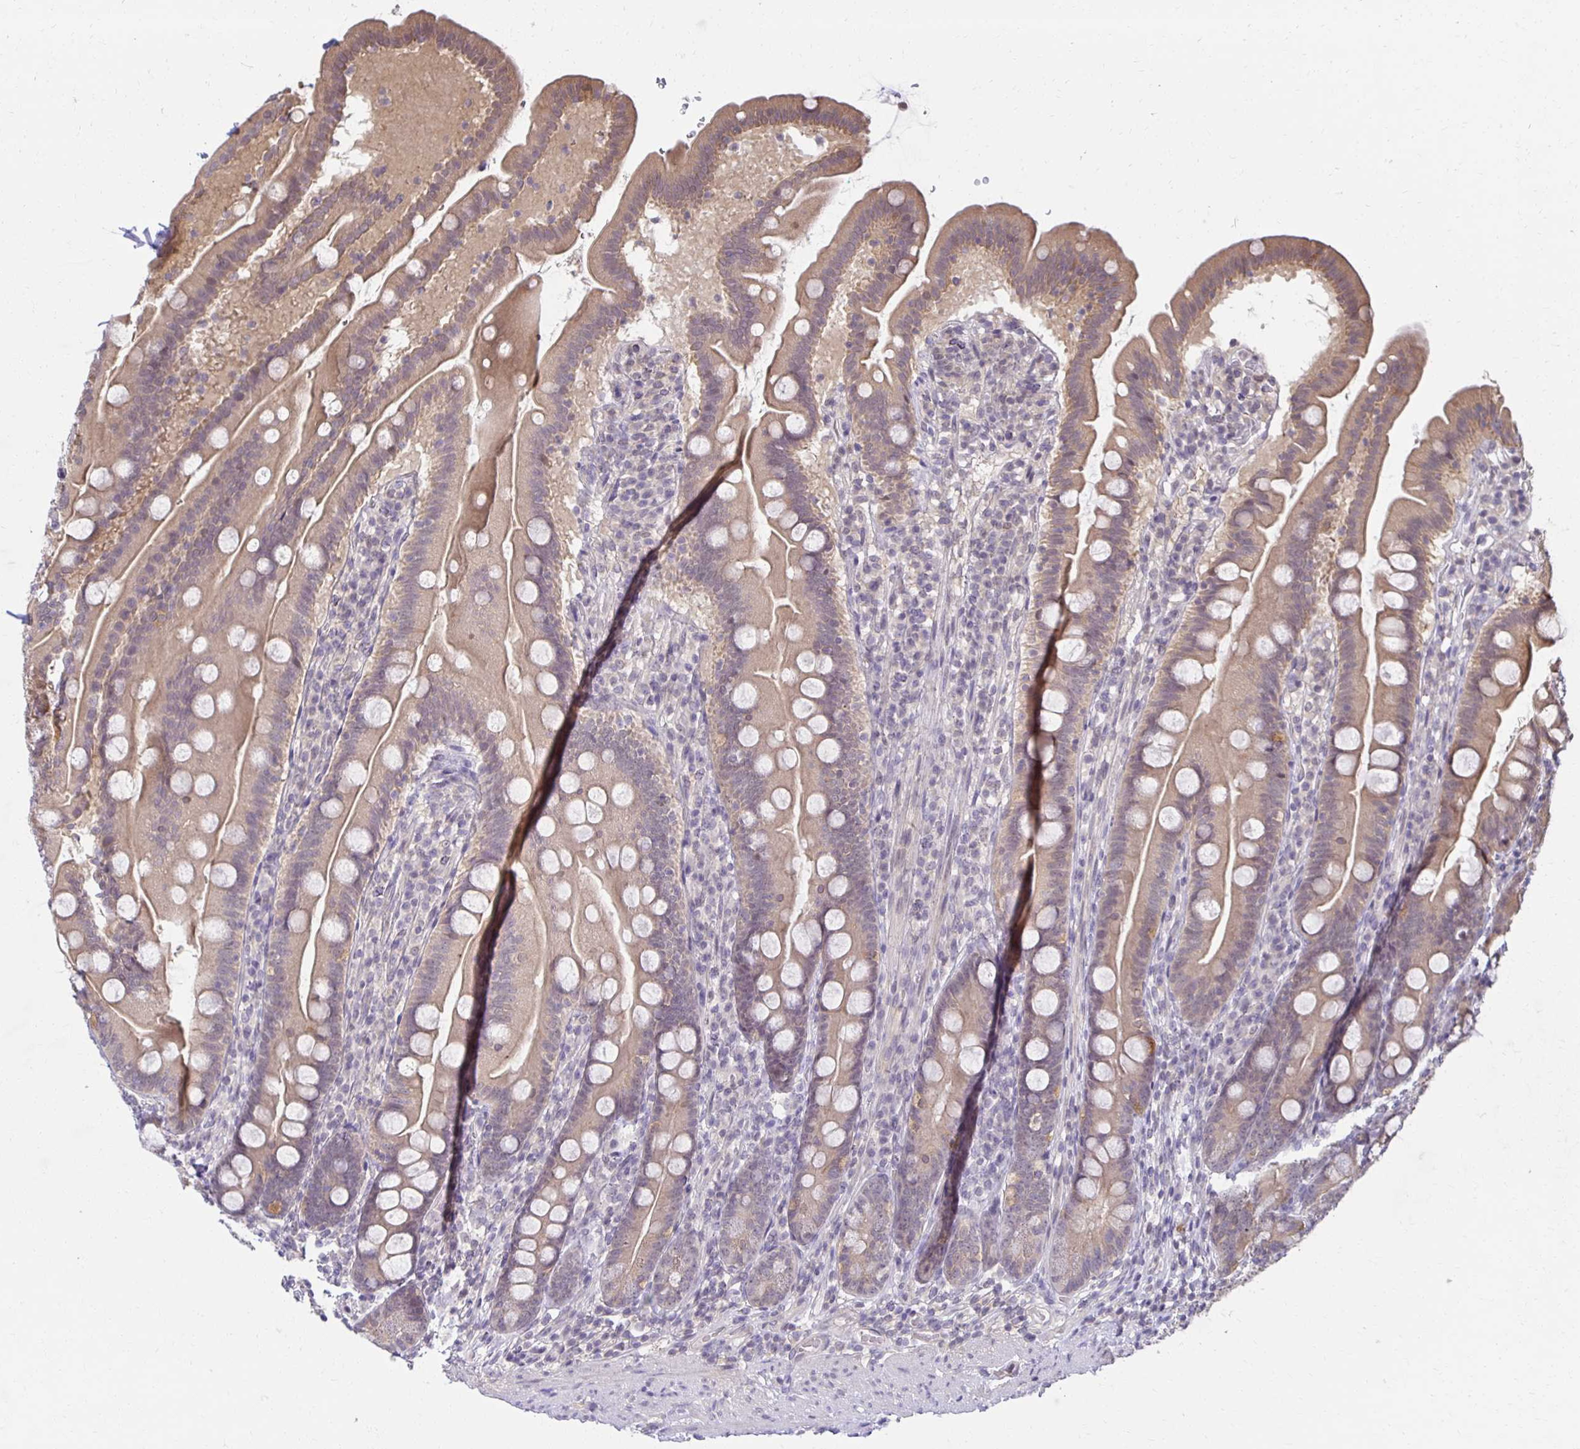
{"staining": {"intensity": "weak", "quantity": ">75%", "location": "cytoplasmic/membranous"}, "tissue": "duodenum", "cell_type": "Glandular cells", "image_type": "normal", "snomed": [{"axis": "morphology", "description": "Normal tissue, NOS"}, {"axis": "topography", "description": "Duodenum"}], "caption": "Brown immunohistochemical staining in unremarkable human duodenum shows weak cytoplasmic/membranous staining in approximately >75% of glandular cells. The staining is performed using DAB brown chromogen to label protein expression. The nuclei are counter-stained blue using hematoxylin.", "gene": "MIEN1", "patient": {"sex": "female", "age": 67}}